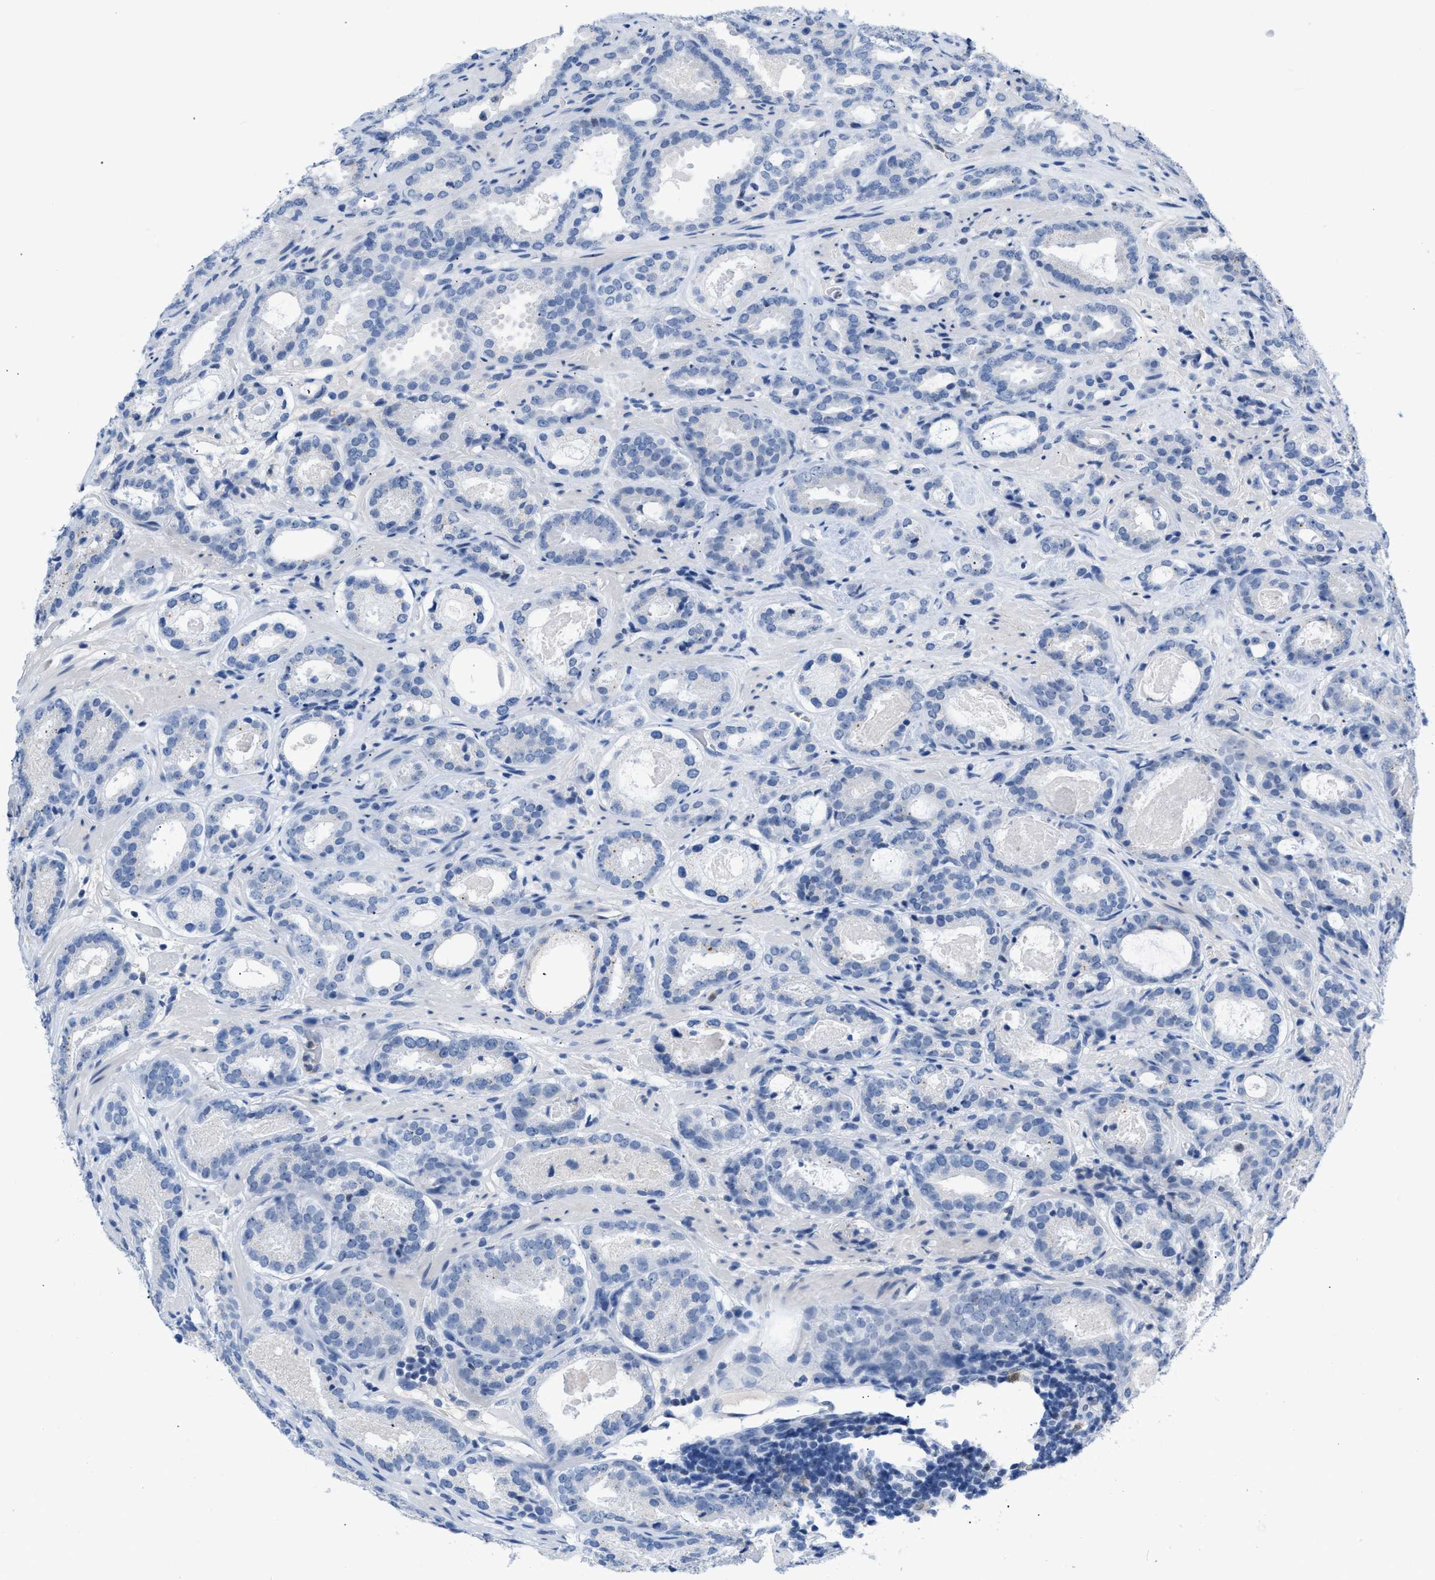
{"staining": {"intensity": "negative", "quantity": "none", "location": "none"}, "tissue": "prostate cancer", "cell_type": "Tumor cells", "image_type": "cancer", "snomed": [{"axis": "morphology", "description": "Adenocarcinoma, Low grade"}, {"axis": "topography", "description": "Prostate"}], "caption": "An immunohistochemistry (IHC) histopathology image of adenocarcinoma (low-grade) (prostate) is shown. There is no staining in tumor cells of adenocarcinoma (low-grade) (prostate).", "gene": "BOLL", "patient": {"sex": "male", "age": 69}}